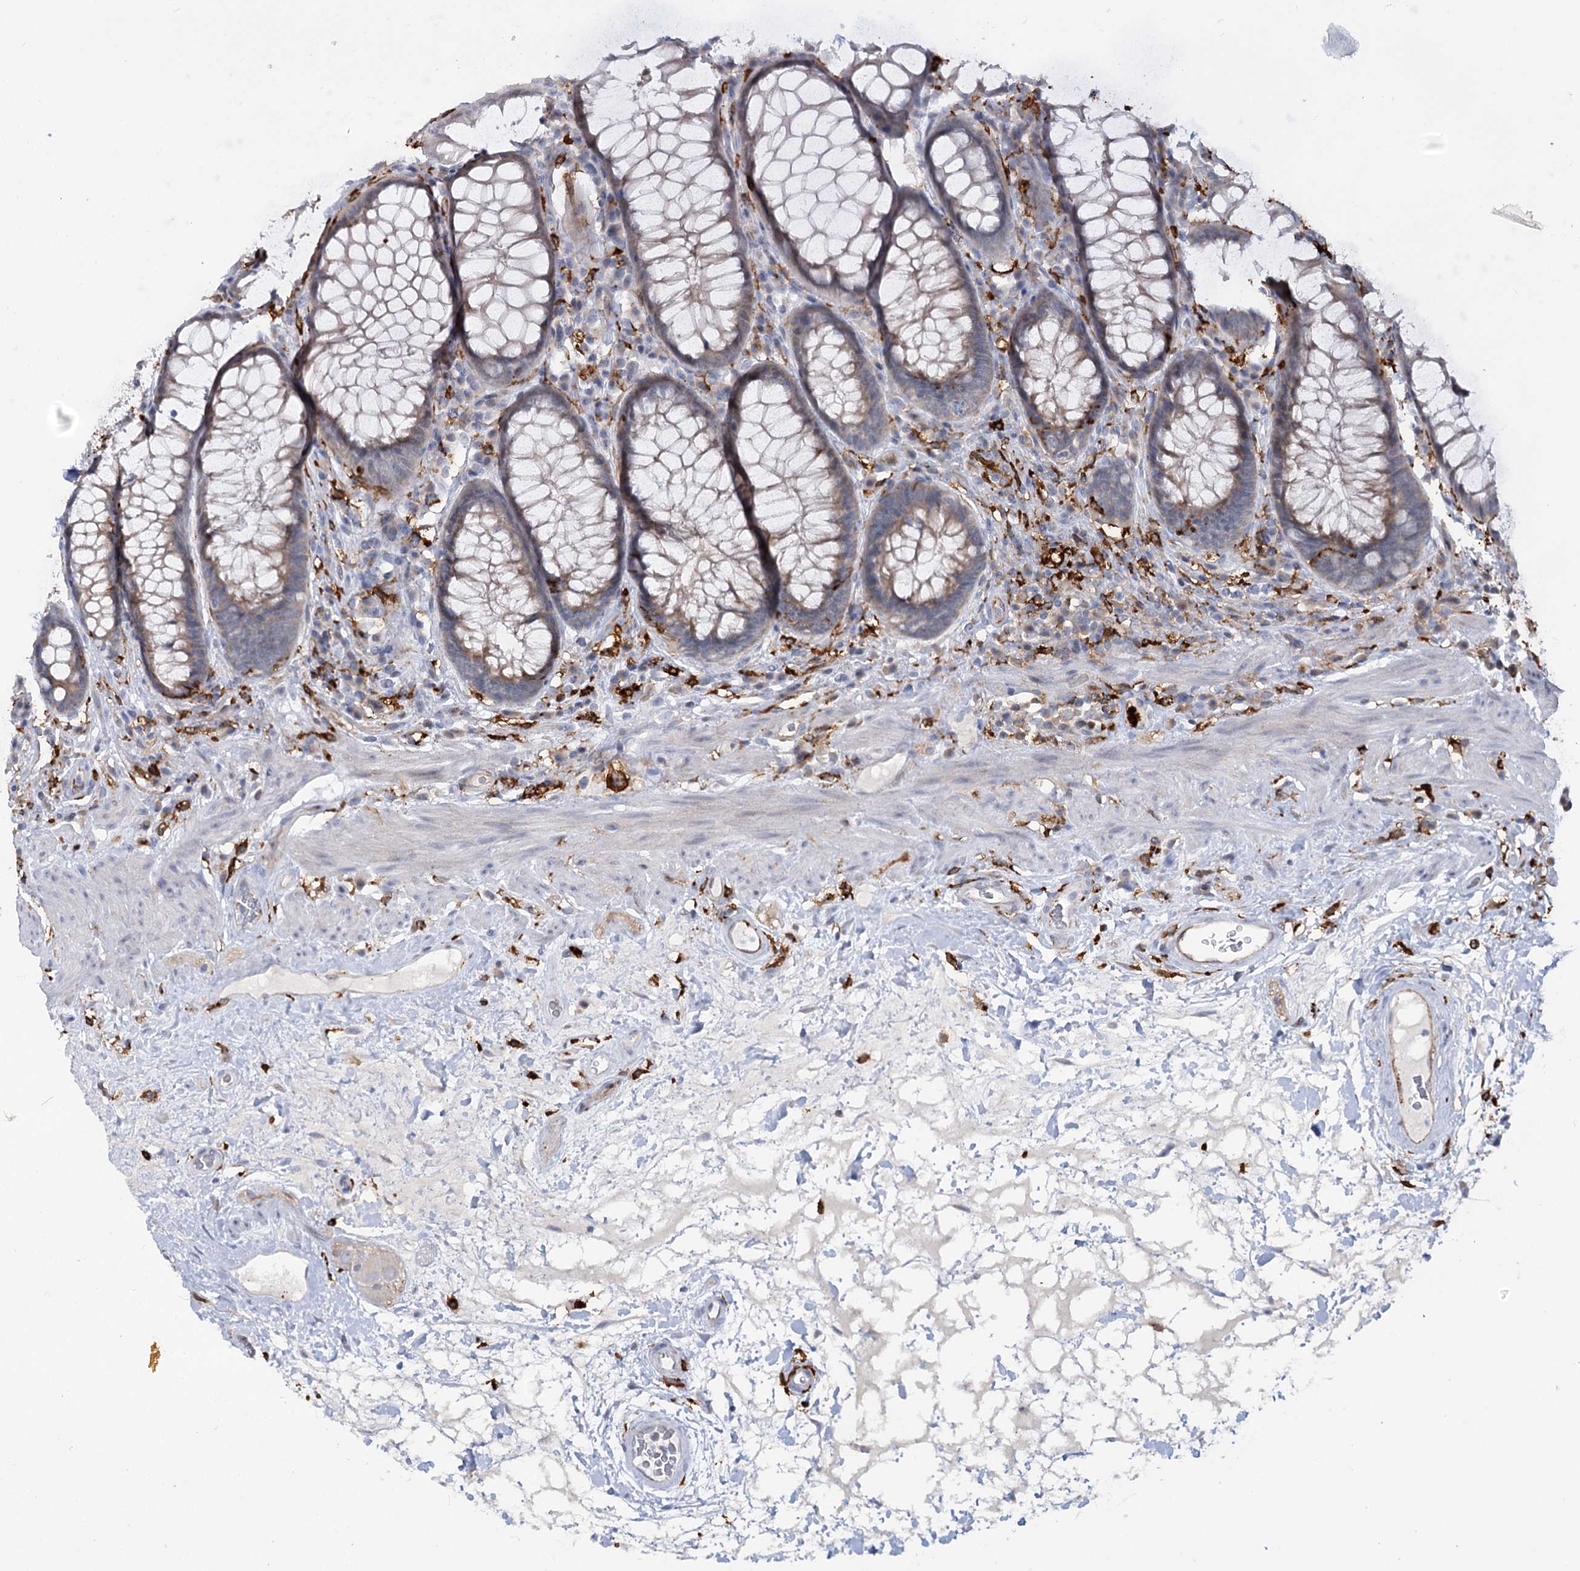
{"staining": {"intensity": "weak", "quantity": "25%-75%", "location": "cytoplasmic/membranous"}, "tissue": "rectum", "cell_type": "Glandular cells", "image_type": "normal", "snomed": [{"axis": "morphology", "description": "Normal tissue, NOS"}, {"axis": "topography", "description": "Rectum"}], "caption": "A low amount of weak cytoplasmic/membranous staining is present in about 25%-75% of glandular cells in unremarkable rectum.", "gene": "PIWIL4", "patient": {"sex": "male", "age": 64}}